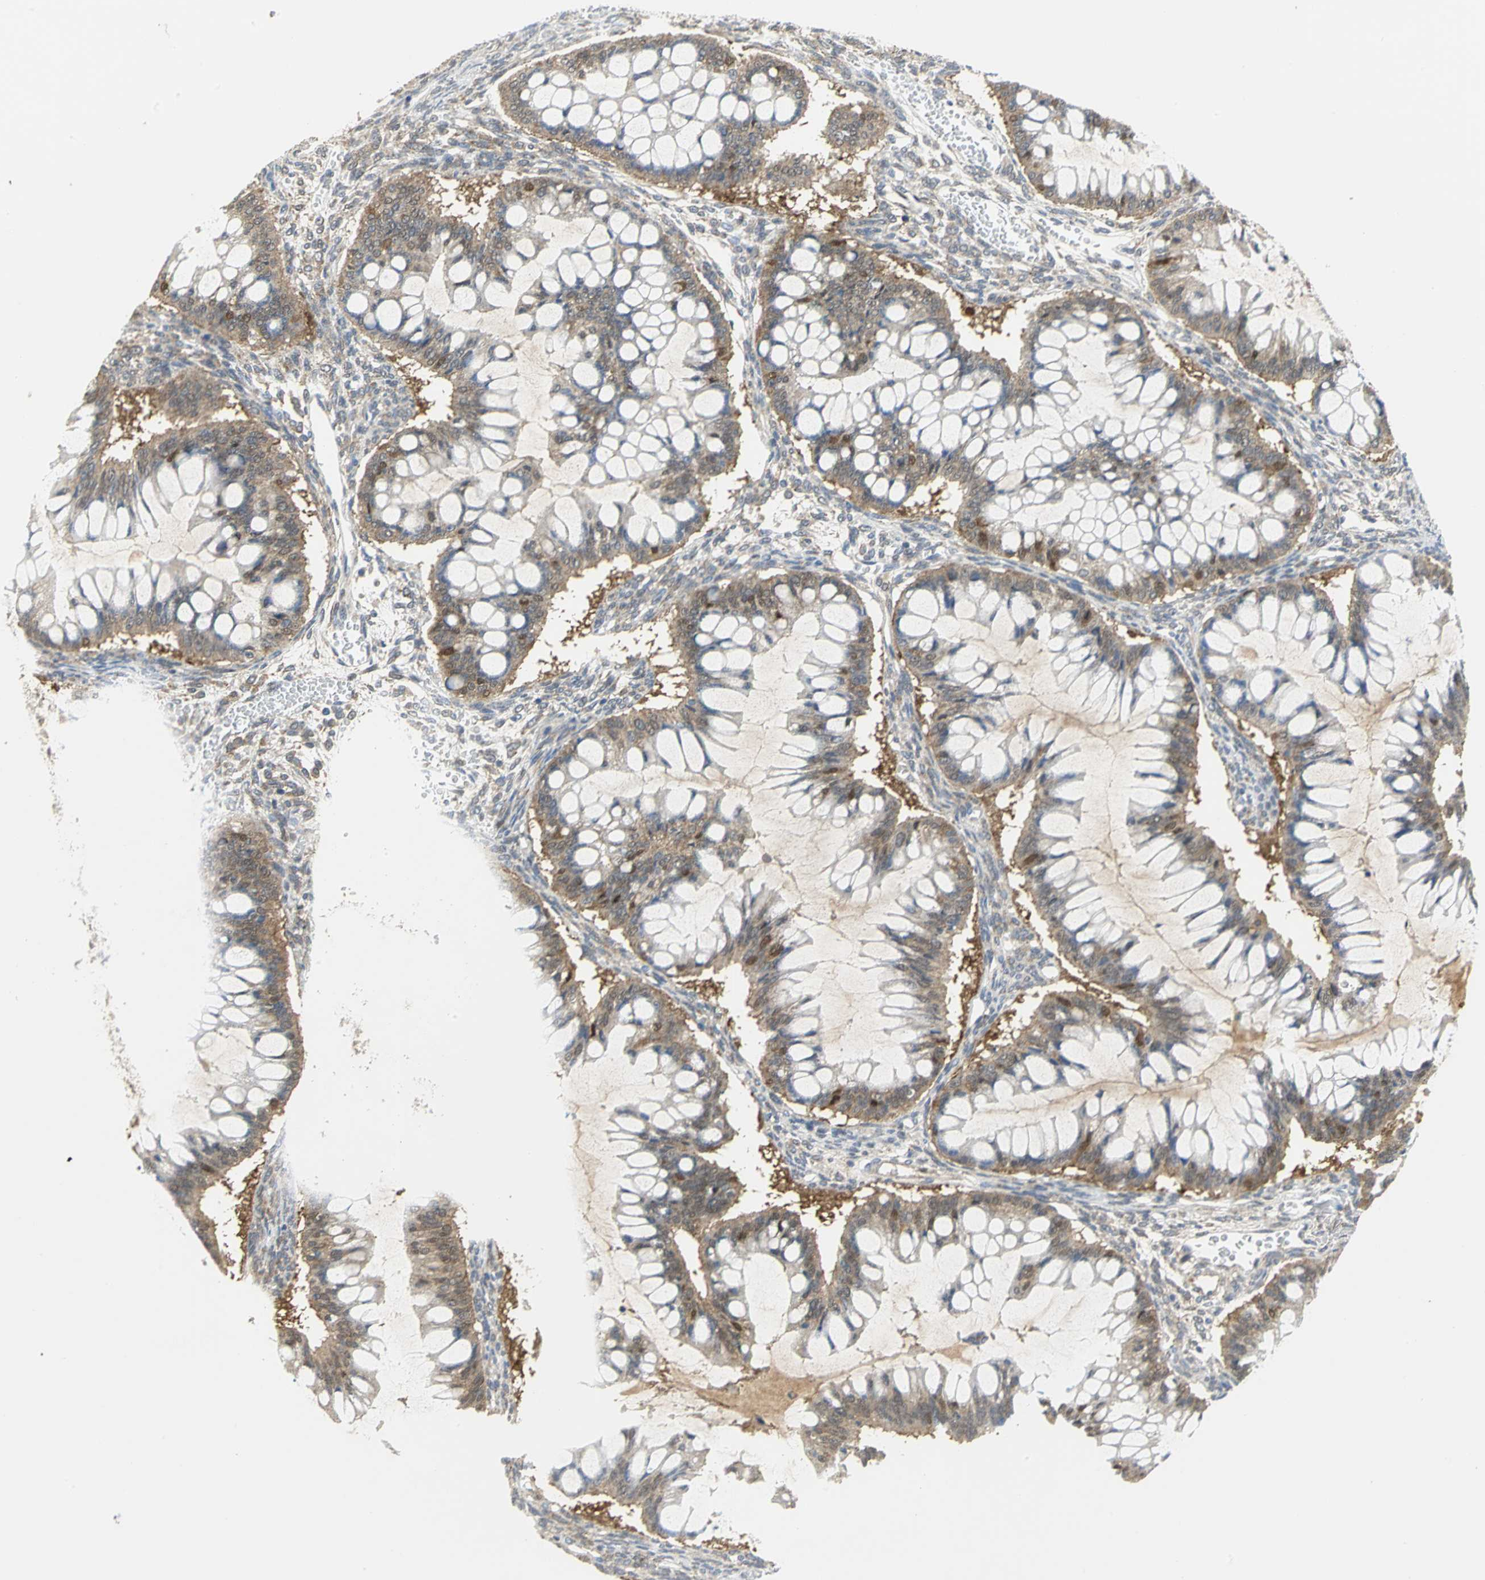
{"staining": {"intensity": "weak", "quantity": ">75%", "location": "cytoplasmic/membranous"}, "tissue": "ovarian cancer", "cell_type": "Tumor cells", "image_type": "cancer", "snomed": [{"axis": "morphology", "description": "Cystadenocarcinoma, mucinous, NOS"}, {"axis": "topography", "description": "Ovary"}], "caption": "Tumor cells reveal weak cytoplasmic/membranous positivity in approximately >75% of cells in ovarian mucinous cystadenocarcinoma.", "gene": "PGM3", "patient": {"sex": "female", "age": 73}}